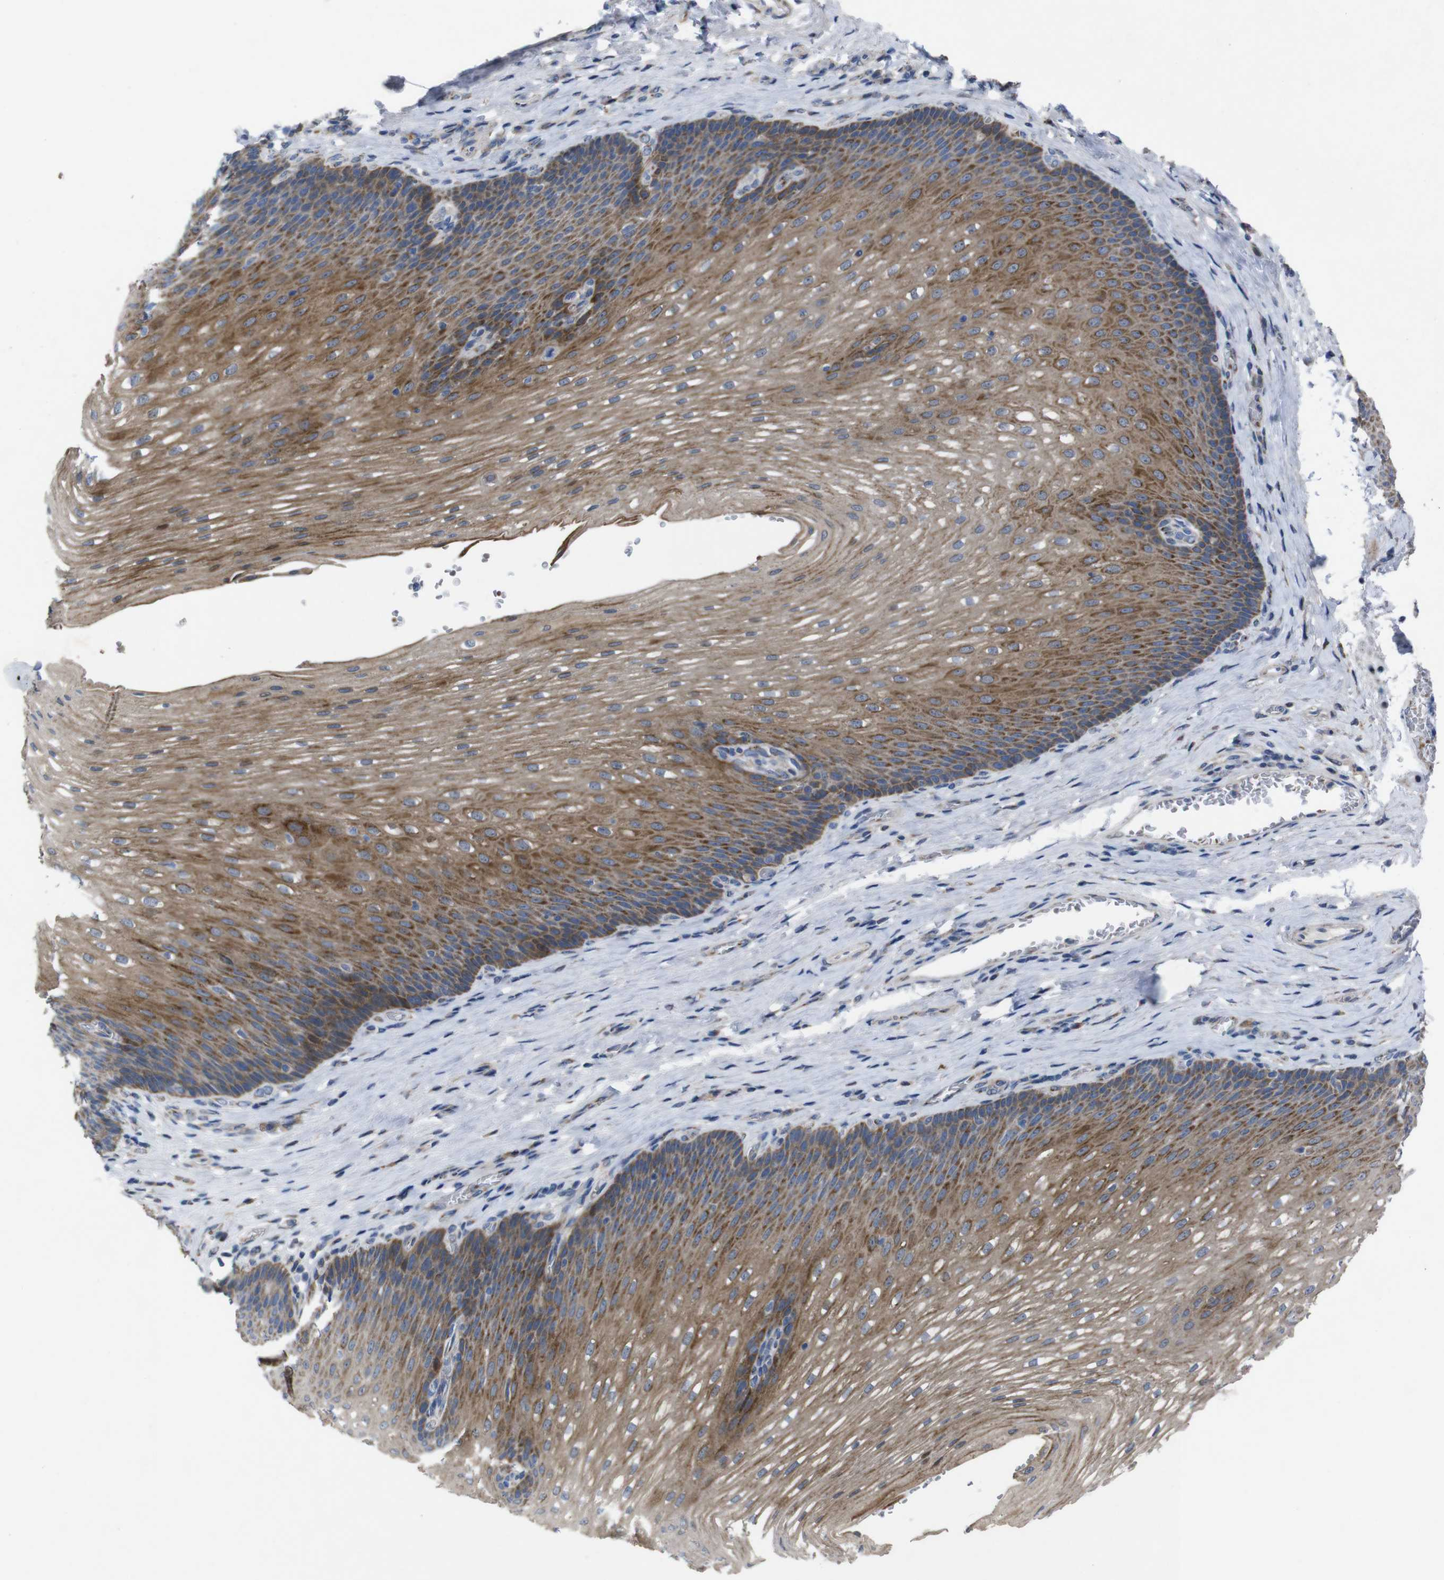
{"staining": {"intensity": "moderate", "quantity": ">75%", "location": "cytoplasmic/membranous"}, "tissue": "esophagus", "cell_type": "Squamous epithelial cells", "image_type": "normal", "snomed": [{"axis": "morphology", "description": "Normal tissue, NOS"}, {"axis": "topography", "description": "Esophagus"}], "caption": "An immunohistochemistry (IHC) micrograph of benign tissue is shown. Protein staining in brown shows moderate cytoplasmic/membranous positivity in esophagus within squamous epithelial cells.", "gene": "CHST10", "patient": {"sex": "male", "age": 48}}